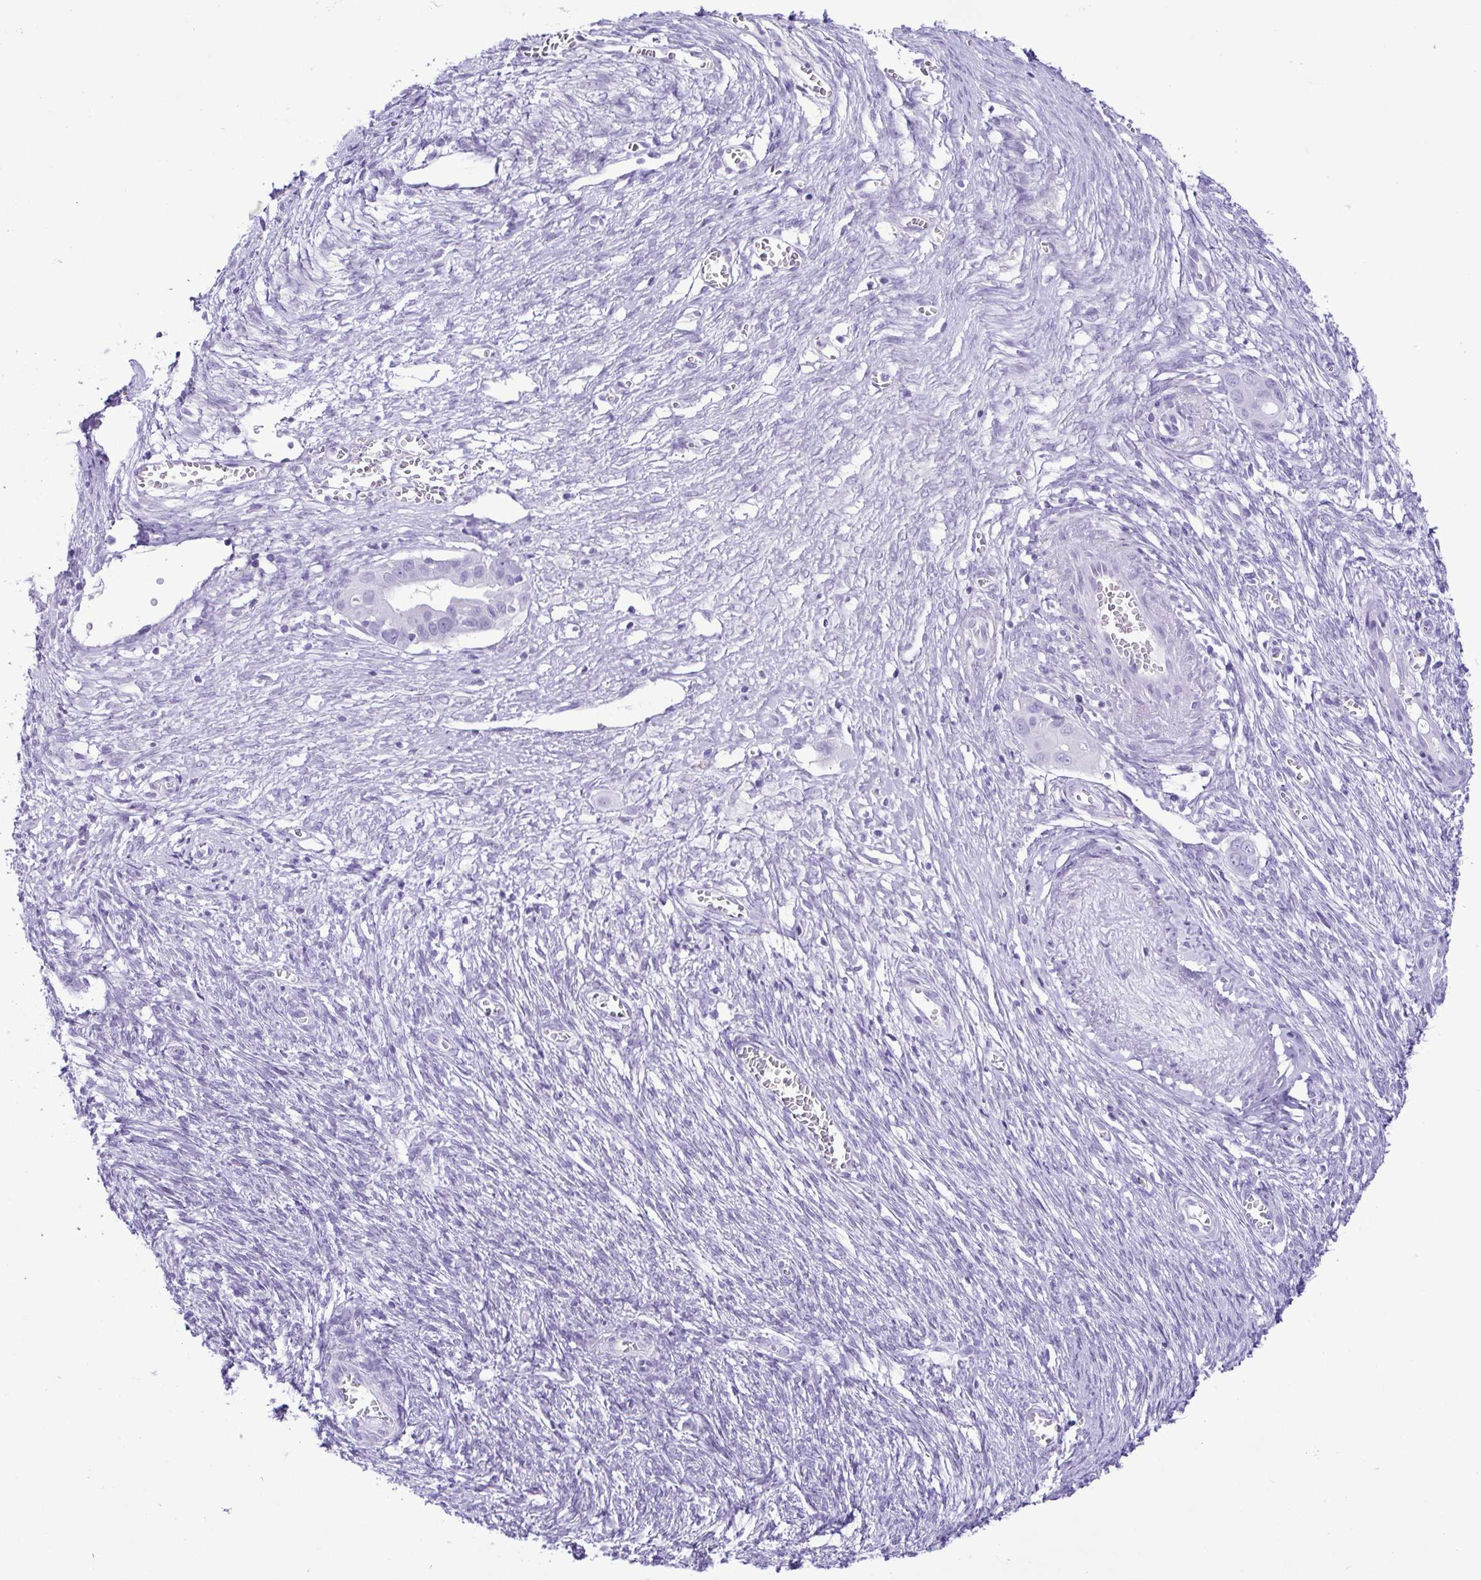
{"staining": {"intensity": "negative", "quantity": "none", "location": "none"}, "tissue": "ovarian cancer", "cell_type": "Tumor cells", "image_type": "cancer", "snomed": [{"axis": "morphology", "description": "Cystadenocarcinoma, mucinous, NOS"}, {"axis": "topography", "description": "Ovary"}], "caption": "DAB immunohistochemical staining of ovarian cancer shows no significant staining in tumor cells.", "gene": "SPATA16", "patient": {"sex": "female", "age": 70}}